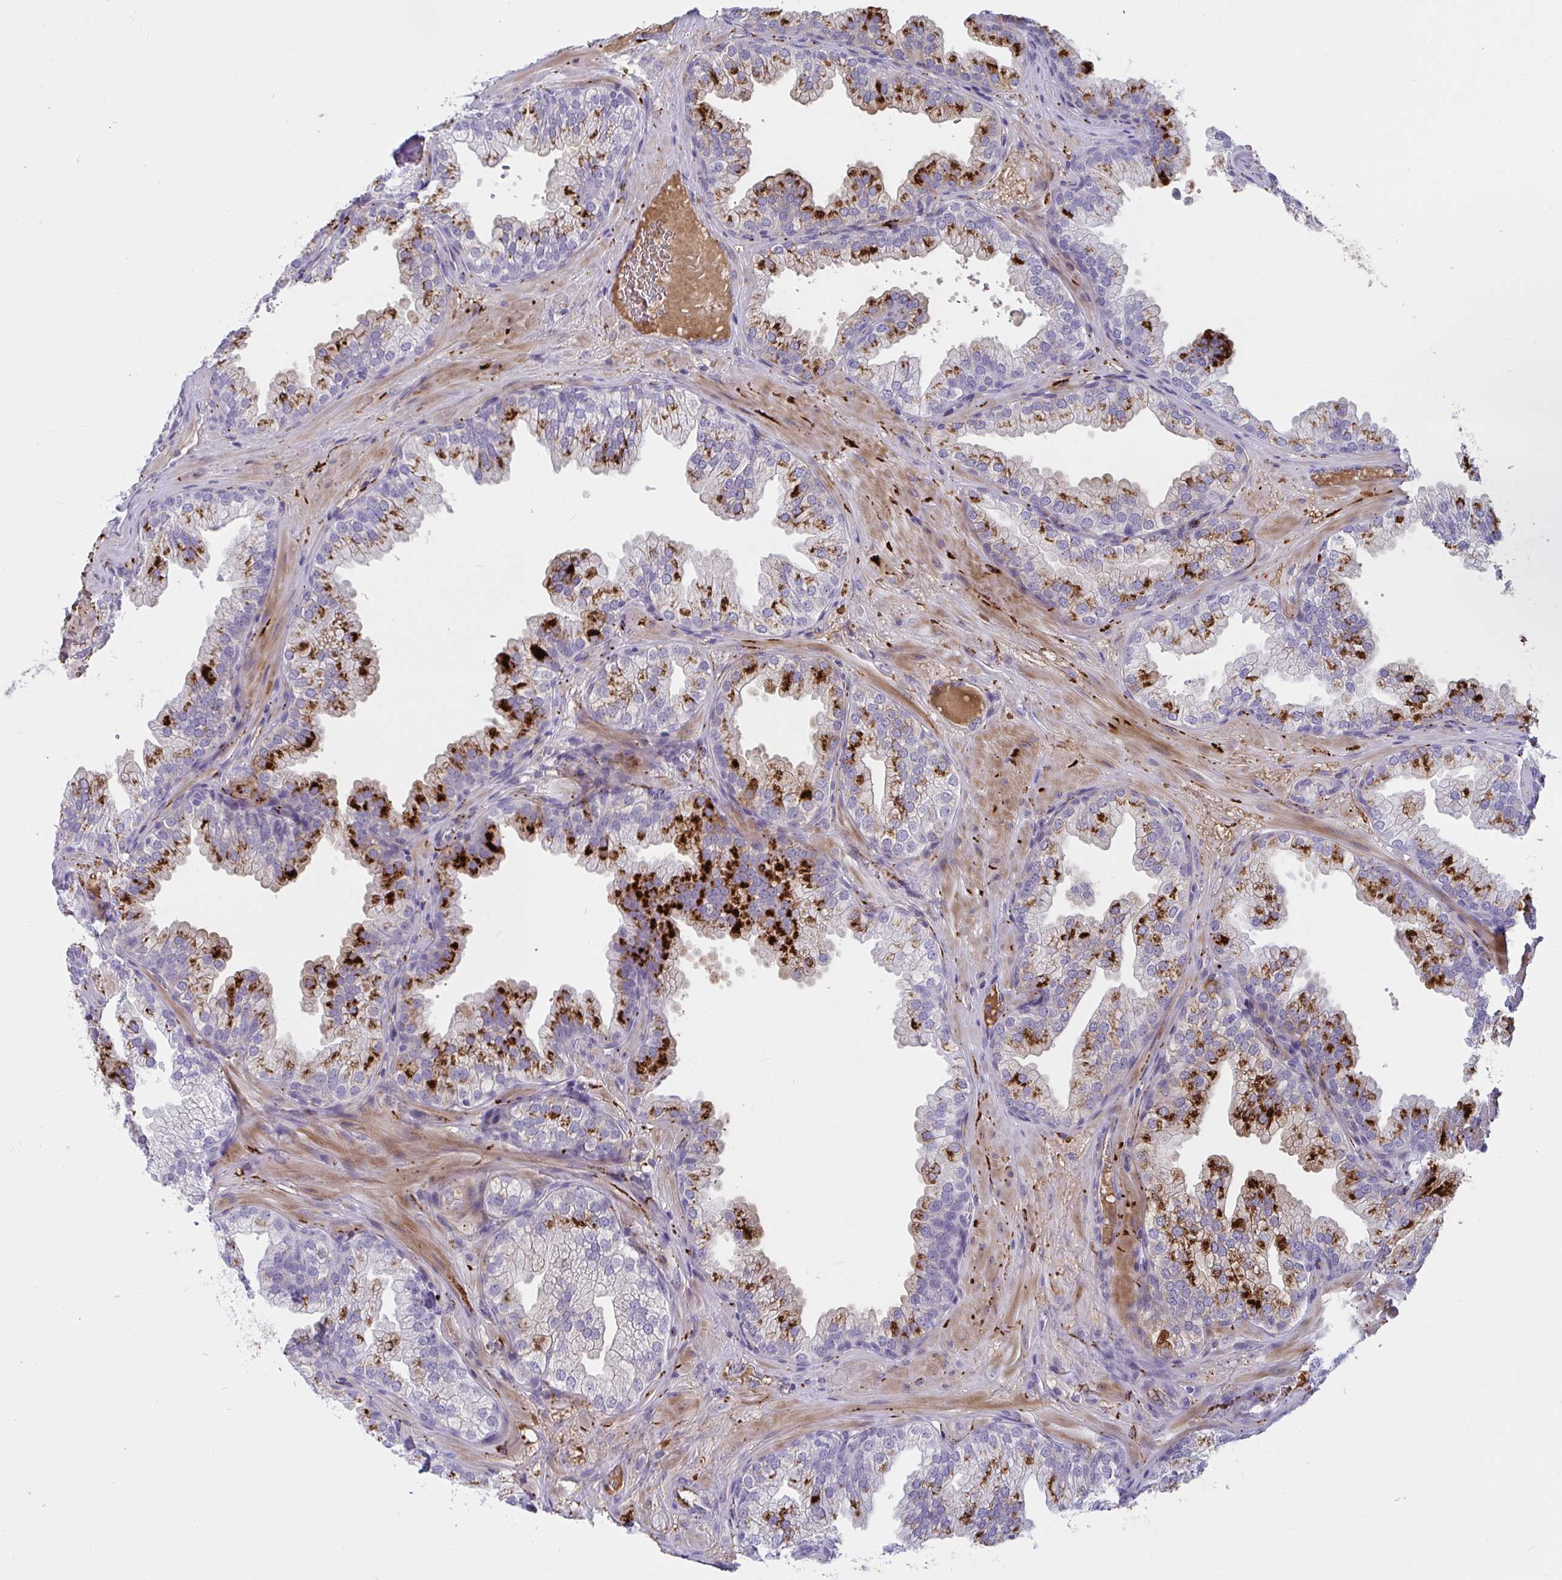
{"staining": {"intensity": "strong", "quantity": "25%-75%", "location": "cytoplasmic/membranous"}, "tissue": "prostate", "cell_type": "Glandular cells", "image_type": "normal", "snomed": [{"axis": "morphology", "description": "Normal tissue, NOS"}, {"axis": "topography", "description": "Prostate"}], "caption": "Glandular cells reveal strong cytoplasmic/membranous staining in about 25%-75% of cells in benign prostate.", "gene": "NPY", "patient": {"sex": "male", "age": 37}}